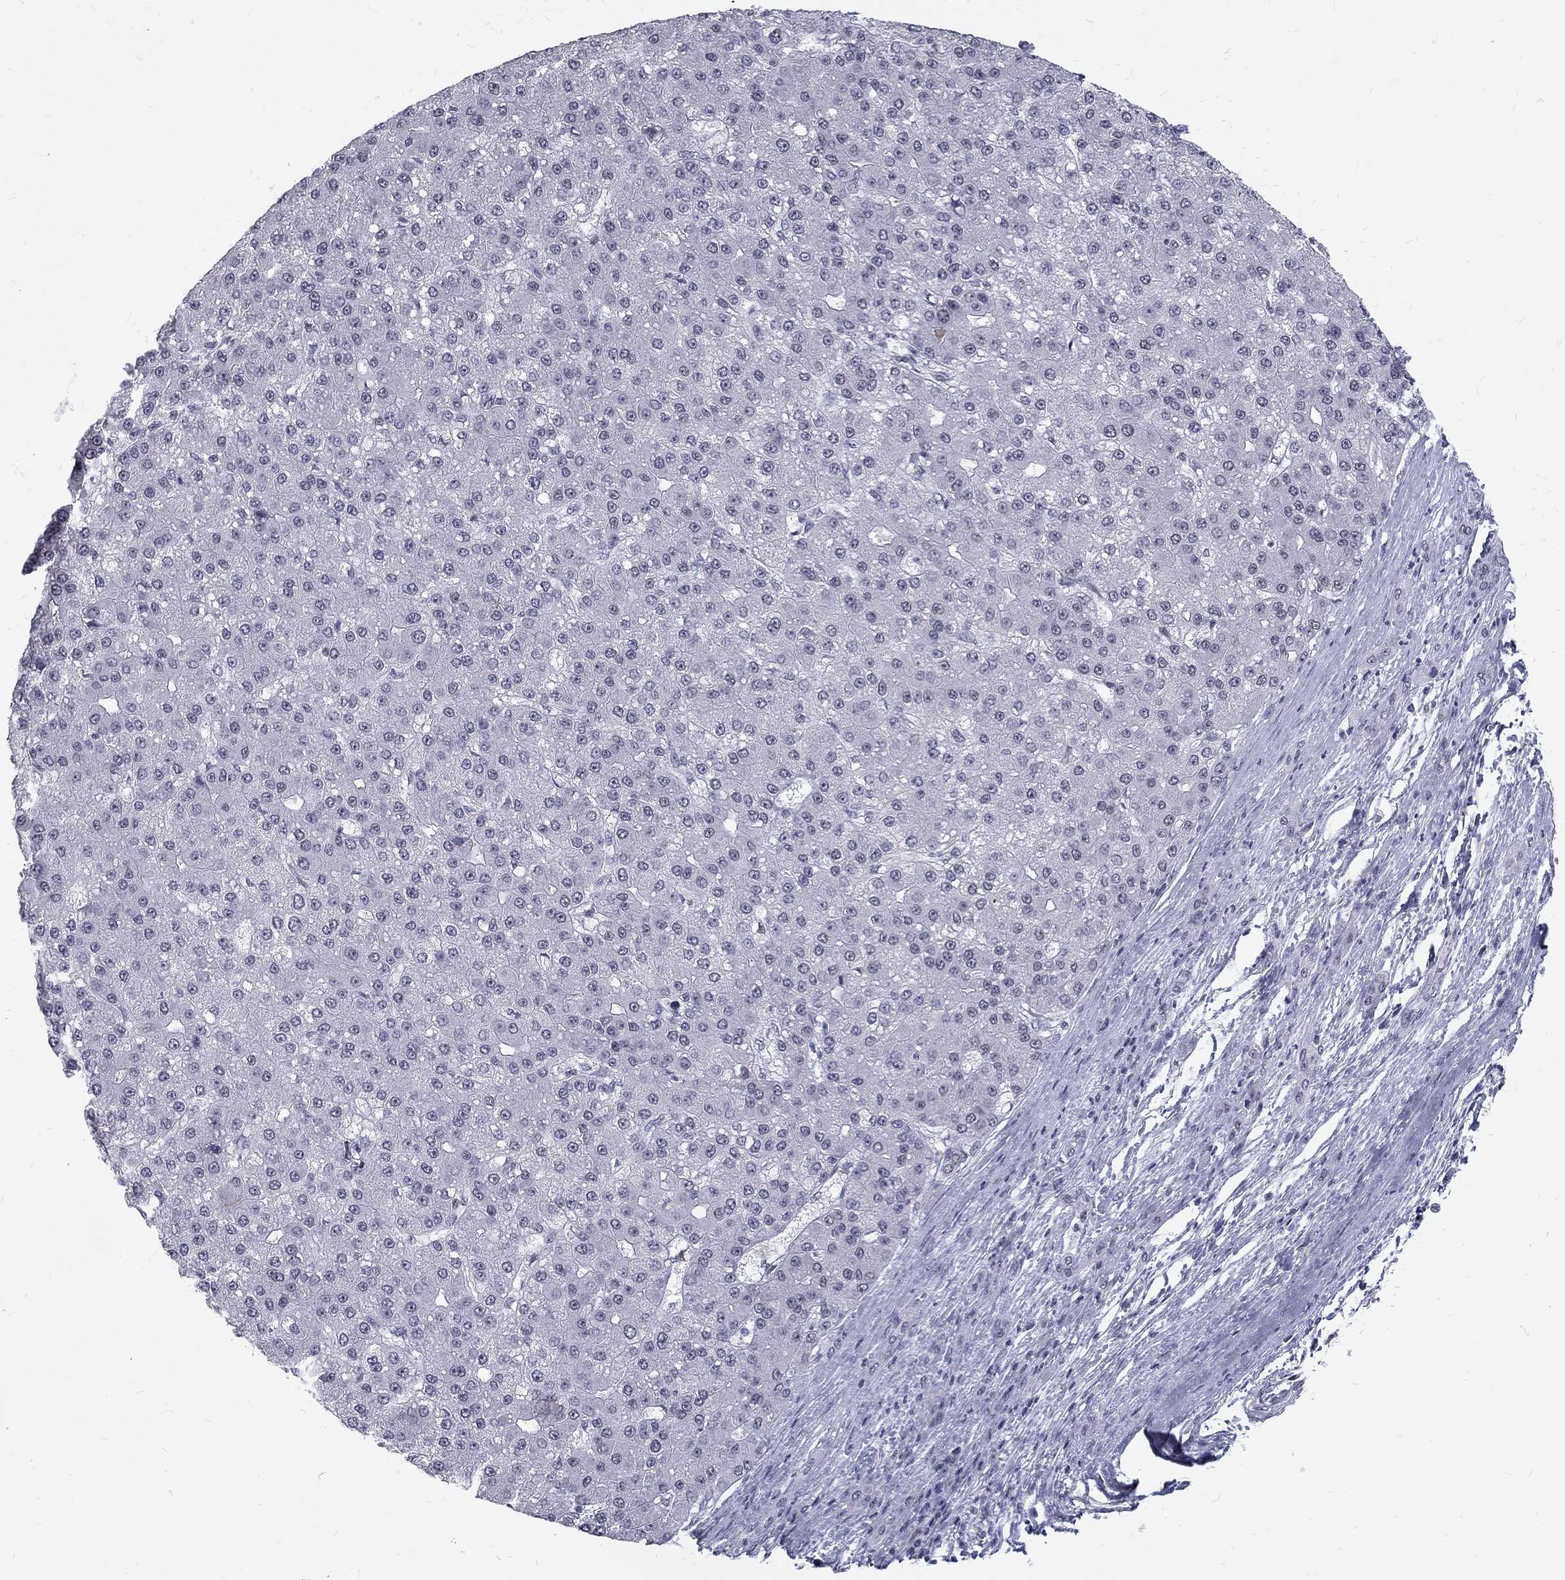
{"staining": {"intensity": "negative", "quantity": "none", "location": "none"}, "tissue": "liver cancer", "cell_type": "Tumor cells", "image_type": "cancer", "snomed": [{"axis": "morphology", "description": "Carcinoma, Hepatocellular, NOS"}, {"axis": "topography", "description": "Liver"}], "caption": "IHC image of hepatocellular carcinoma (liver) stained for a protein (brown), which displays no staining in tumor cells.", "gene": "SNORC", "patient": {"sex": "male", "age": 67}}